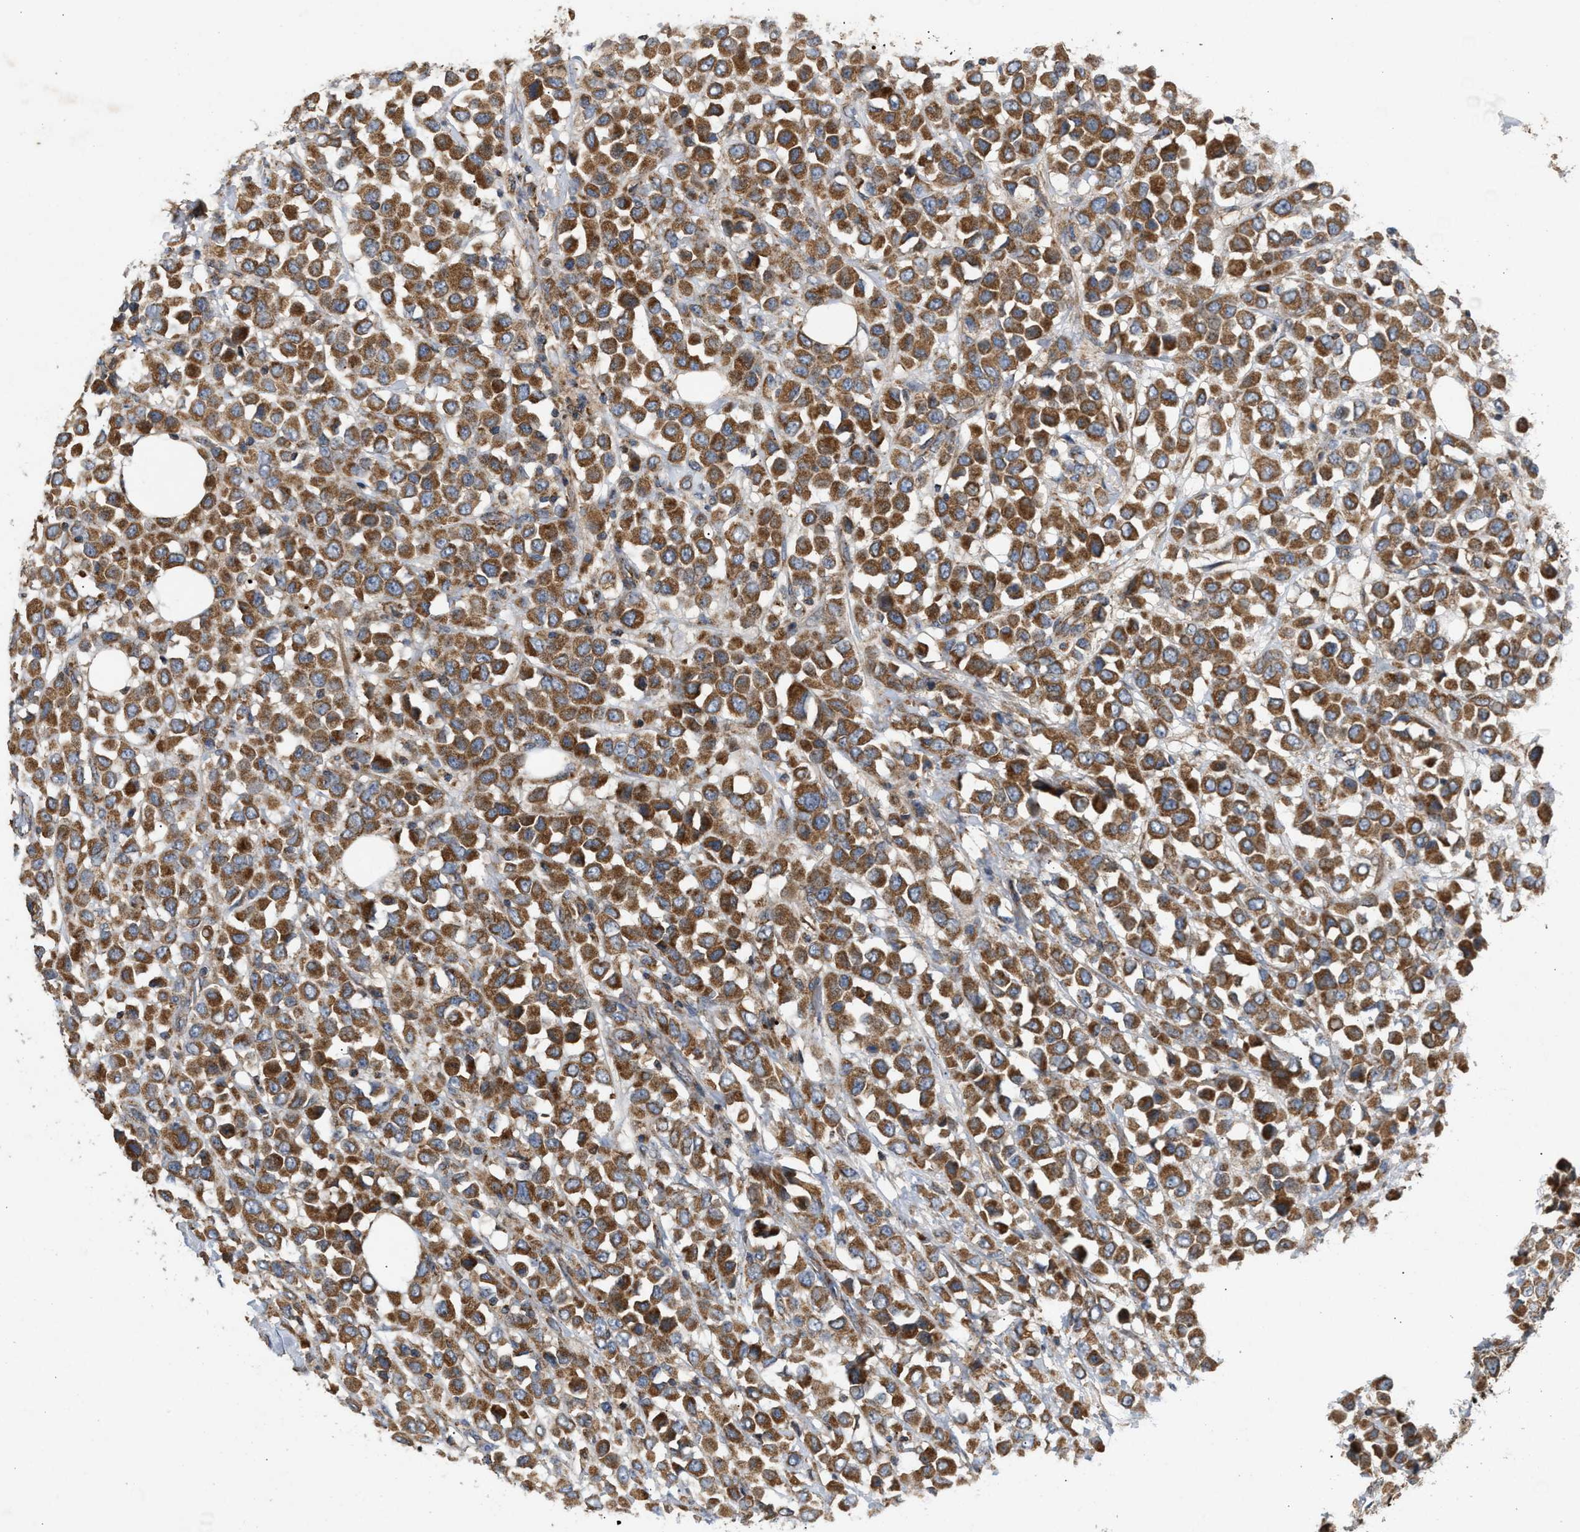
{"staining": {"intensity": "strong", "quantity": ">75%", "location": "cytoplasmic/membranous"}, "tissue": "breast cancer", "cell_type": "Tumor cells", "image_type": "cancer", "snomed": [{"axis": "morphology", "description": "Duct carcinoma"}, {"axis": "topography", "description": "Breast"}], "caption": "Breast infiltrating ductal carcinoma was stained to show a protein in brown. There is high levels of strong cytoplasmic/membranous positivity in approximately >75% of tumor cells.", "gene": "TACO1", "patient": {"sex": "female", "age": 61}}